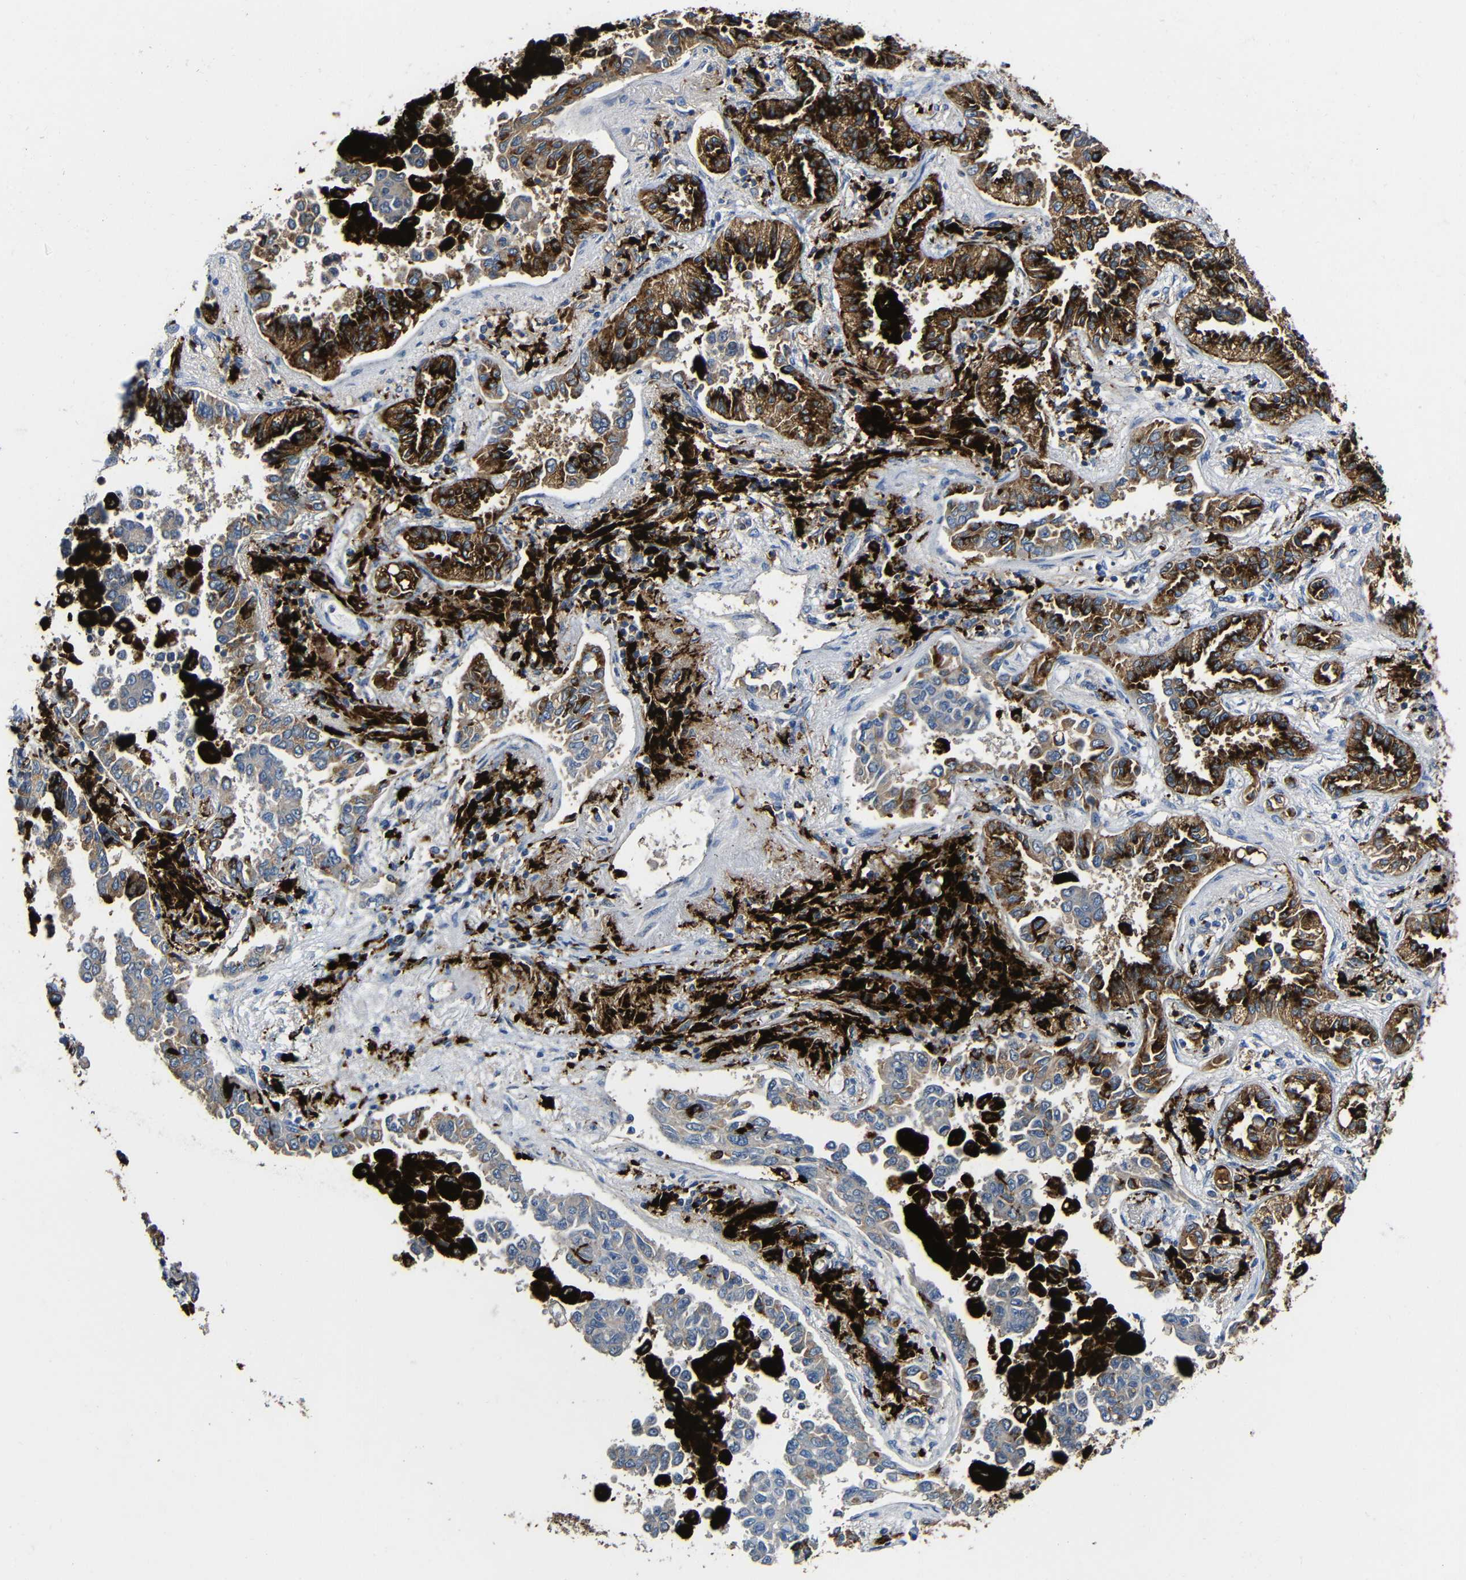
{"staining": {"intensity": "strong", "quantity": ">75%", "location": "cytoplasmic/membranous"}, "tissue": "lung cancer", "cell_type": "Tumor cells", "image_type": "cancer", "snomed": [{"axis": "morphology", "description": "Normal tissue, NOS"}, {"axis": "morphology", "description": "Adenocarcinoma, NOS"}, {"axis": "topography", "description": "Lung"}], "caption": "The immunohistochemical stain highlights strong cytoplasmic/membranous expression in tumor cells of lung cancer (adenocarcinoma) tissue.", "gene": "HLA-DMA", "patient": {"sex": "male", "age": 59}}